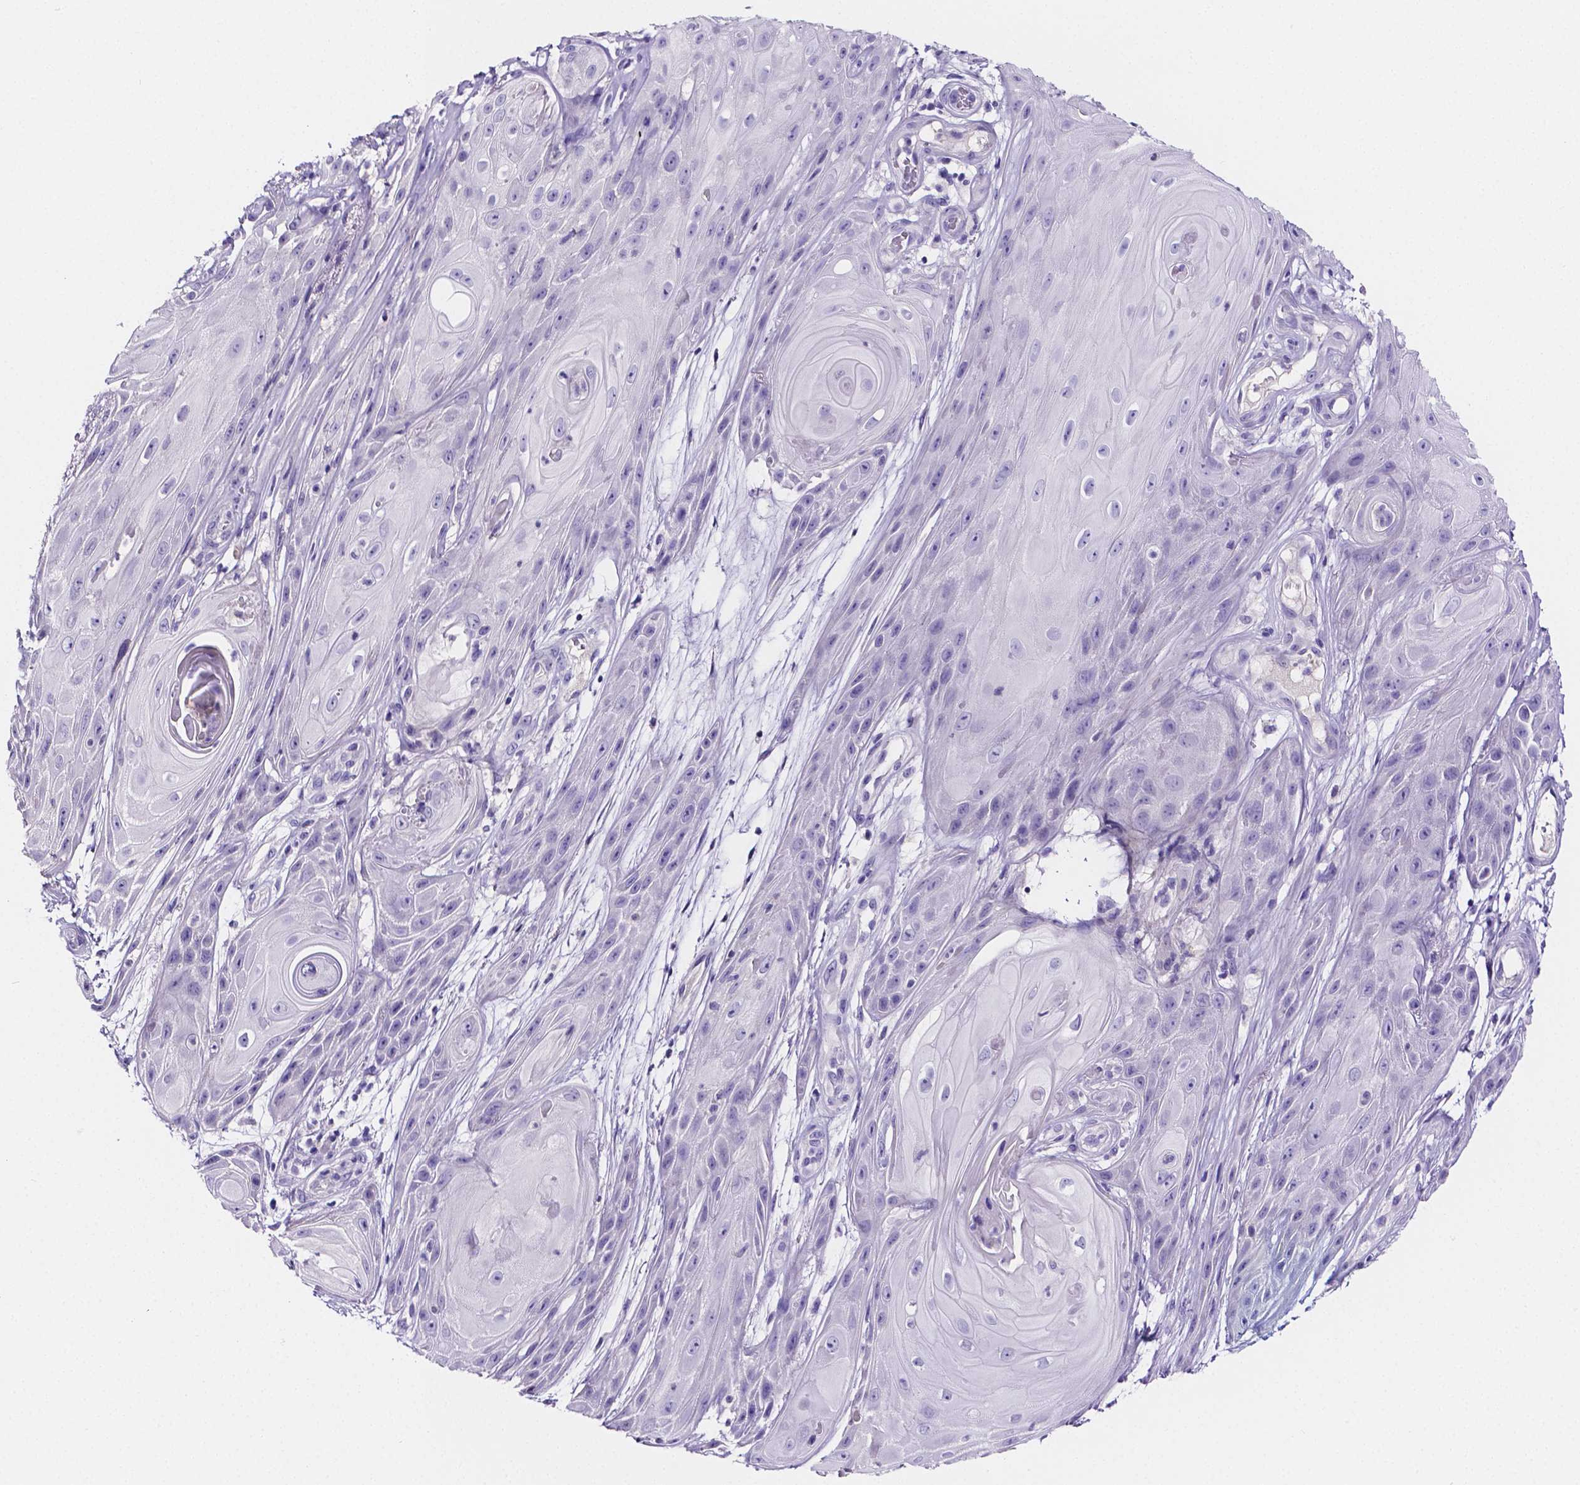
{"staining": {"intensity": "negative", "quantity": "none", "location": "none"}, "tissue": "skin cancer", "cell_type": "Tumor cells", "image_type": "cancer", "snomed": [{"axis": "morphology", "description": "Squamous cell carcinoma, NOS"}, {"axis": "topography", "description": "Skin"}], "caption": "High power microscopy micrograph of an immunohistochemistry (IHC) histopathology image of squamous cell carcinoma (skin), revealing no significant expression in tumor cells. Nuclei are stained in blue.", "gene": "NRGN", "patient": {"sex": "male", "age": 62}}